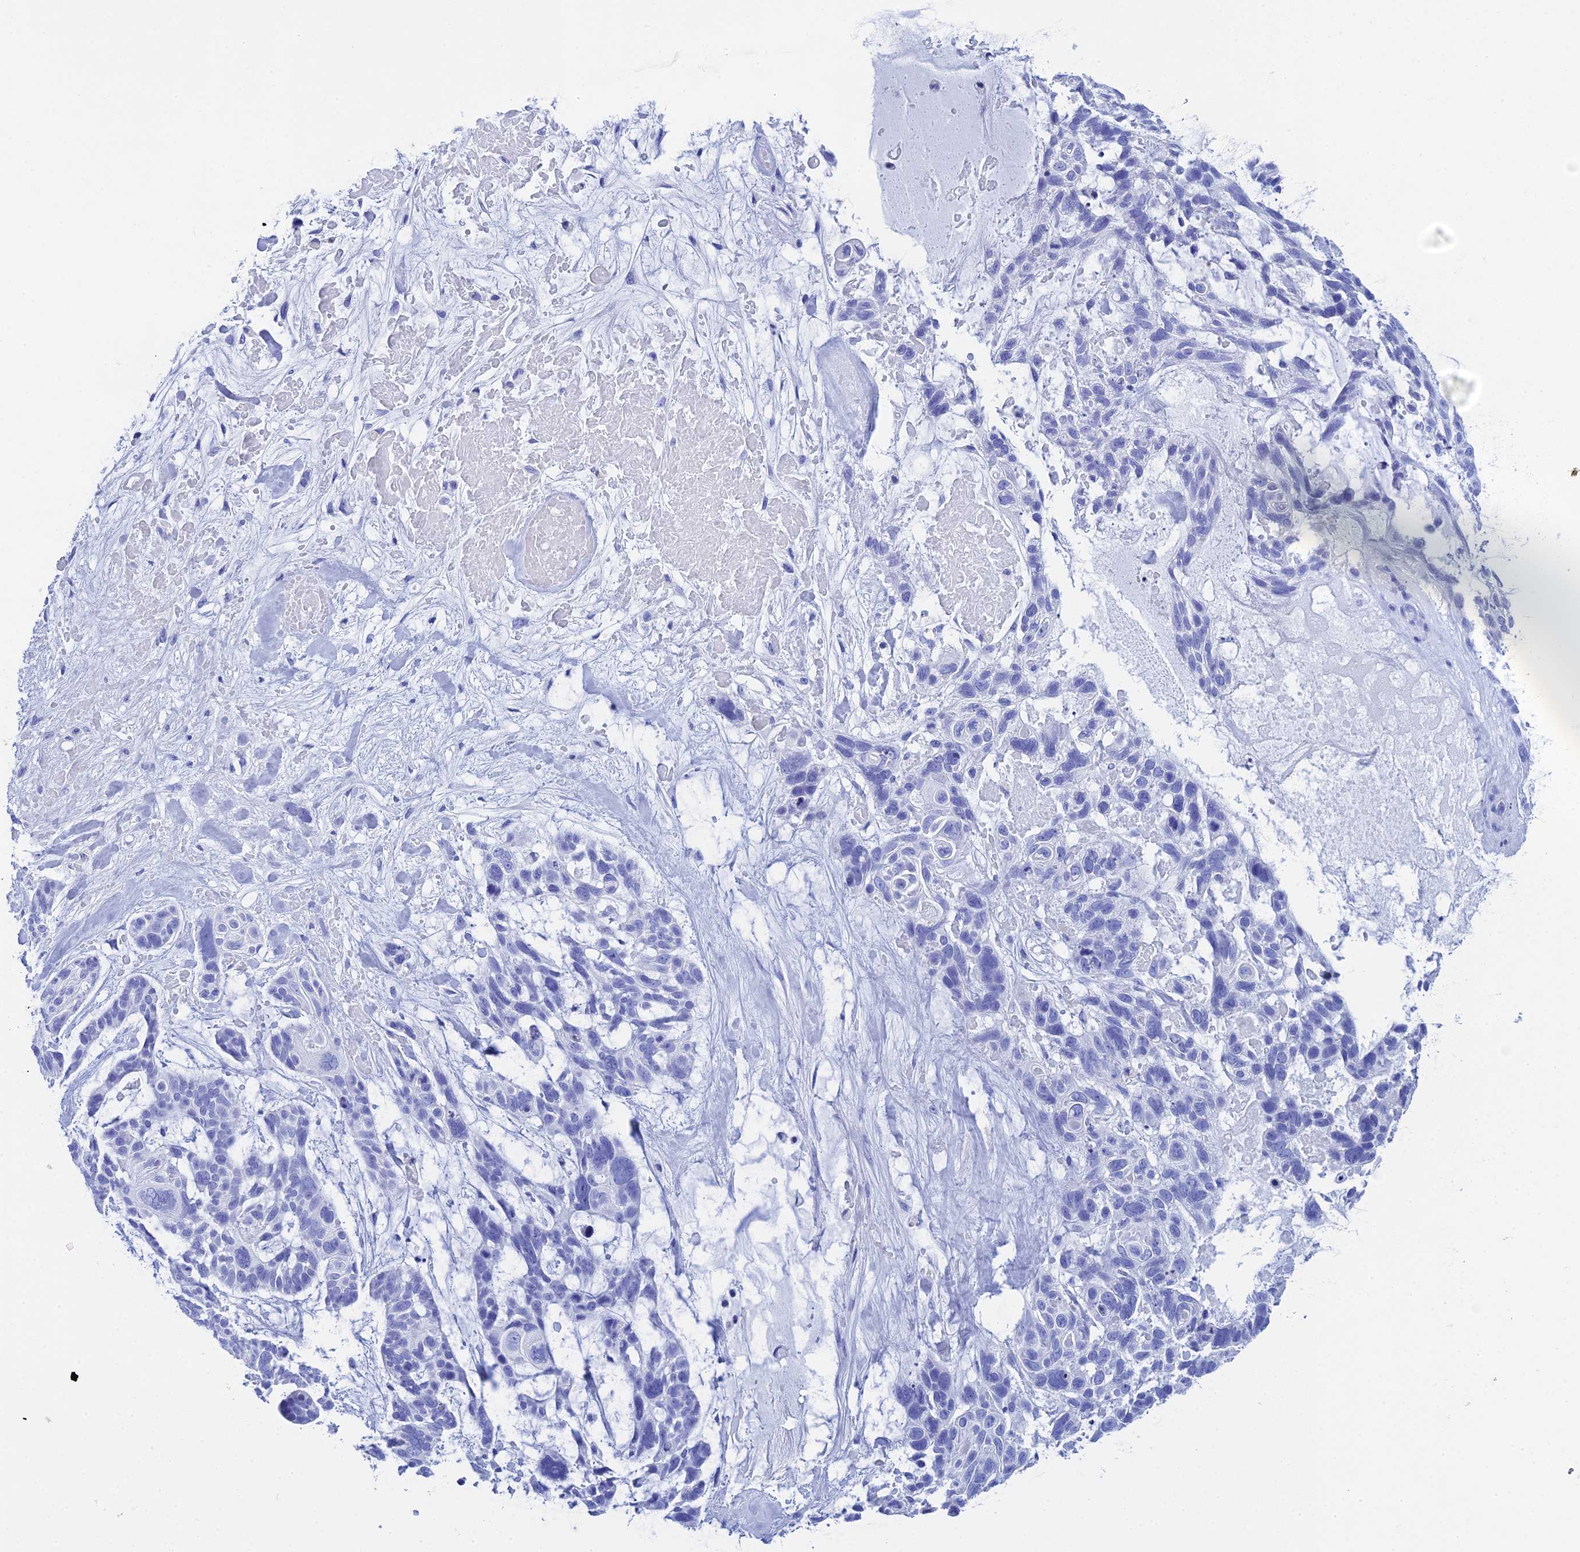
{"staining": {"intensity": "negative", "quantity": "none", "location": "none"}, "tissue": "skin cancer", "cell_type": "Tumor cells", "image_type": "cancer", "snomed": [{"axis": "morphology", "description": "Basal cell carcinoma"}, {"axis": "topography", "description": "Skin"}], "caption": "Tumor cells are negative for protein expression in human skin cancer (basal cell carcinoma).", "gene": "TEX101", "patient": {"sex": "male", "age": 88}}